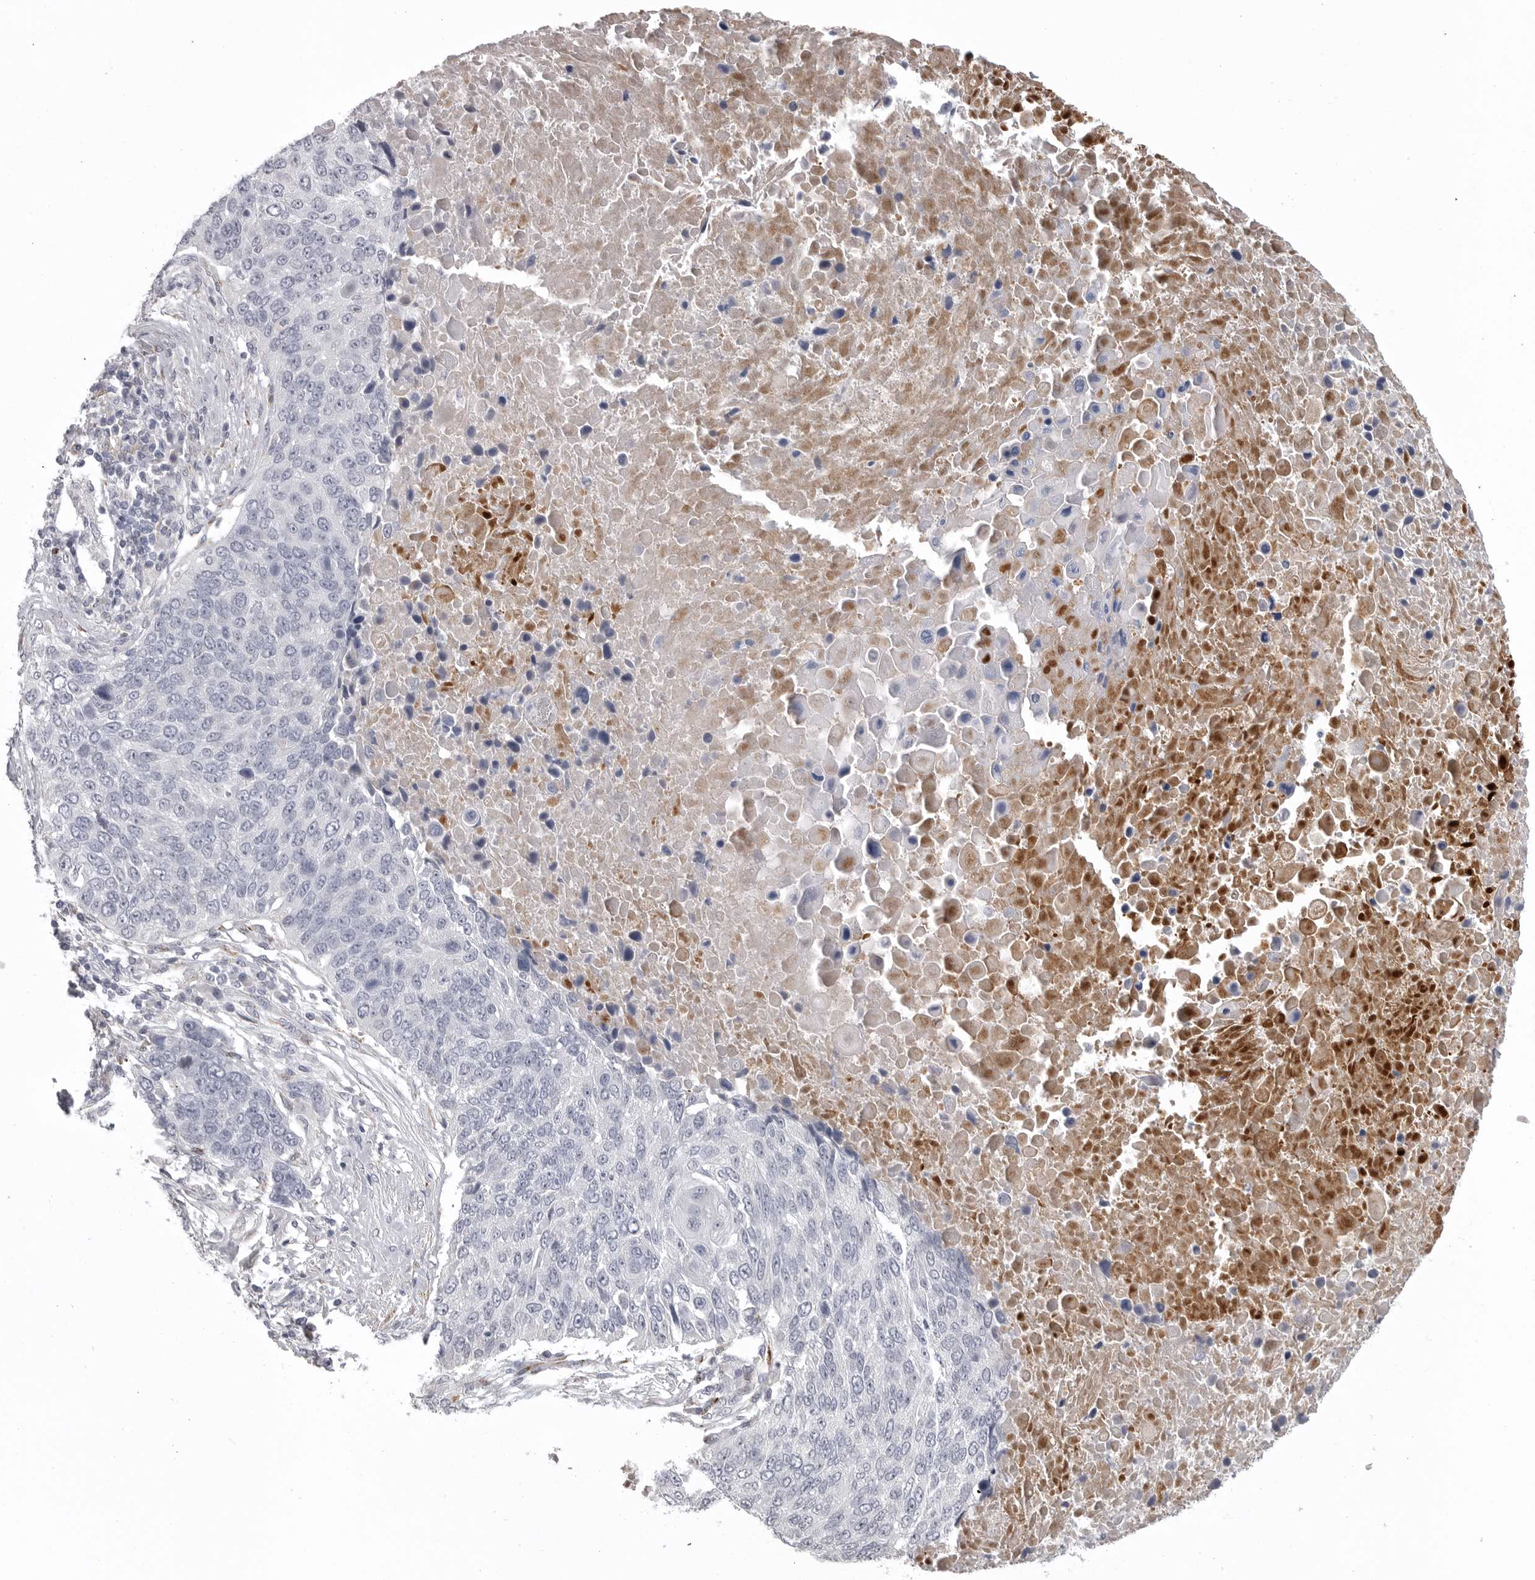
{"staining": {"intensity": "negative", "quantity": "none", "location": "none"}, "tissue": "lung cancer", "cell_type": "Tumor cells", "image_type": "cancer", "snomed": [{"axis": "morphology", "description": "Squamous cell carcinoma, NOS"}, {"axis": "topography", "description": "Lung"}], "caption": "Immunohistochemical staining of lung squamous cell carcinoma shows no significant staining in tumor cells.", "gene": "SERPING1", "patient": {"sex": "male", "age": 66}}